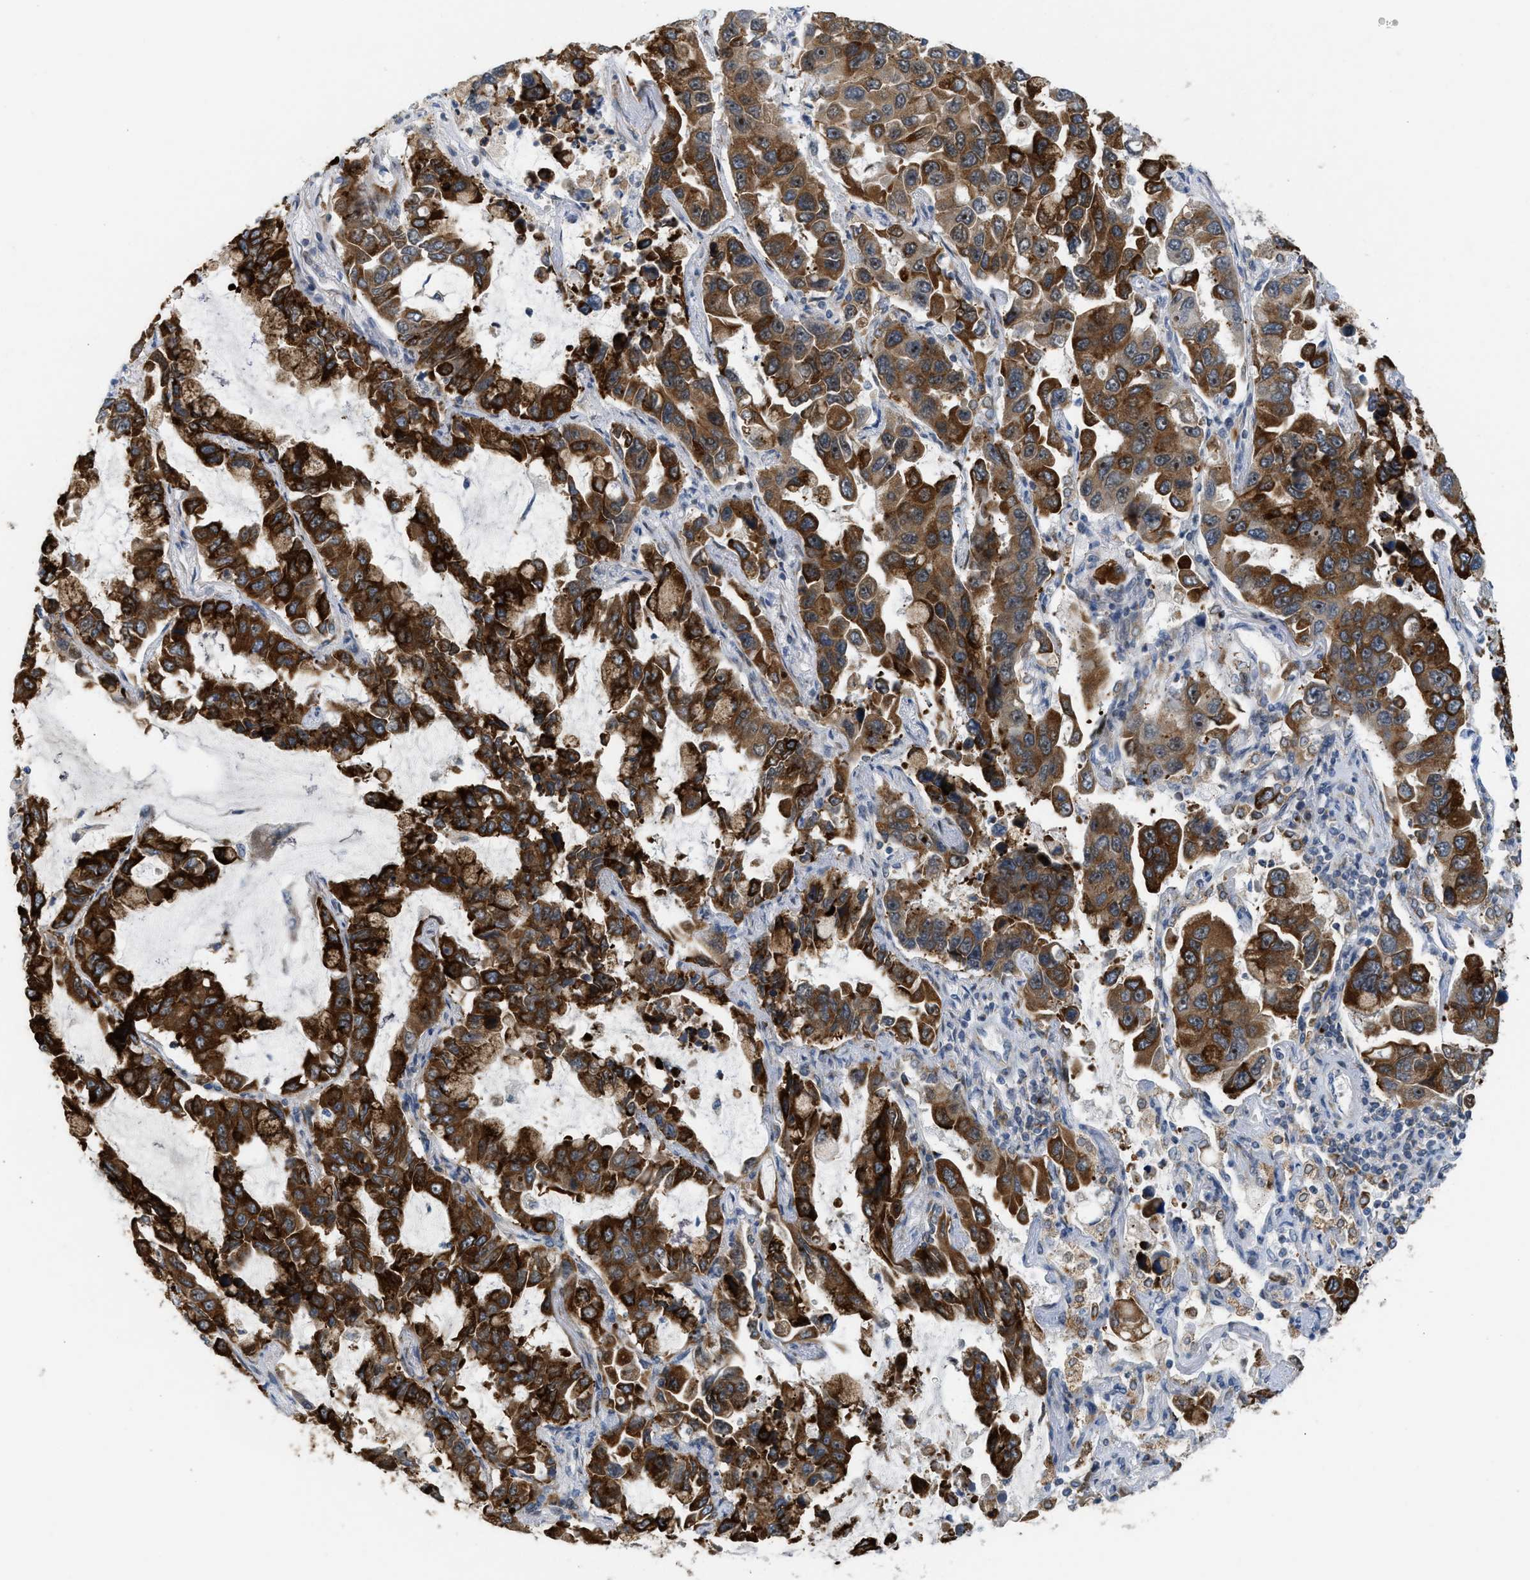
{"staining": {"intensity": "strong", "quantity": ">75%", "location": "cytoplasmic/membranous"}, "tissue": "lung cancer", "cell_type": "Tumor cells", "image_type": "cancer", "snomed": [{"axis": "morphology", "description": "Adenocarcinoma, NOS"}, {"axis": "topography", "description": "Lung"}], "caption": "The histopathology image shows staining of adenocarcinoma (lung), revealing strong cytoplasmic/membranous protein expression (brown color) within tumor cells. (DAB (3,3'-diaminobenzidine) IHC, brown staining for protein, blue staining for nuclei).", "gene": "DIPK1A", "patient": {"sex": "male", "age": 64}}